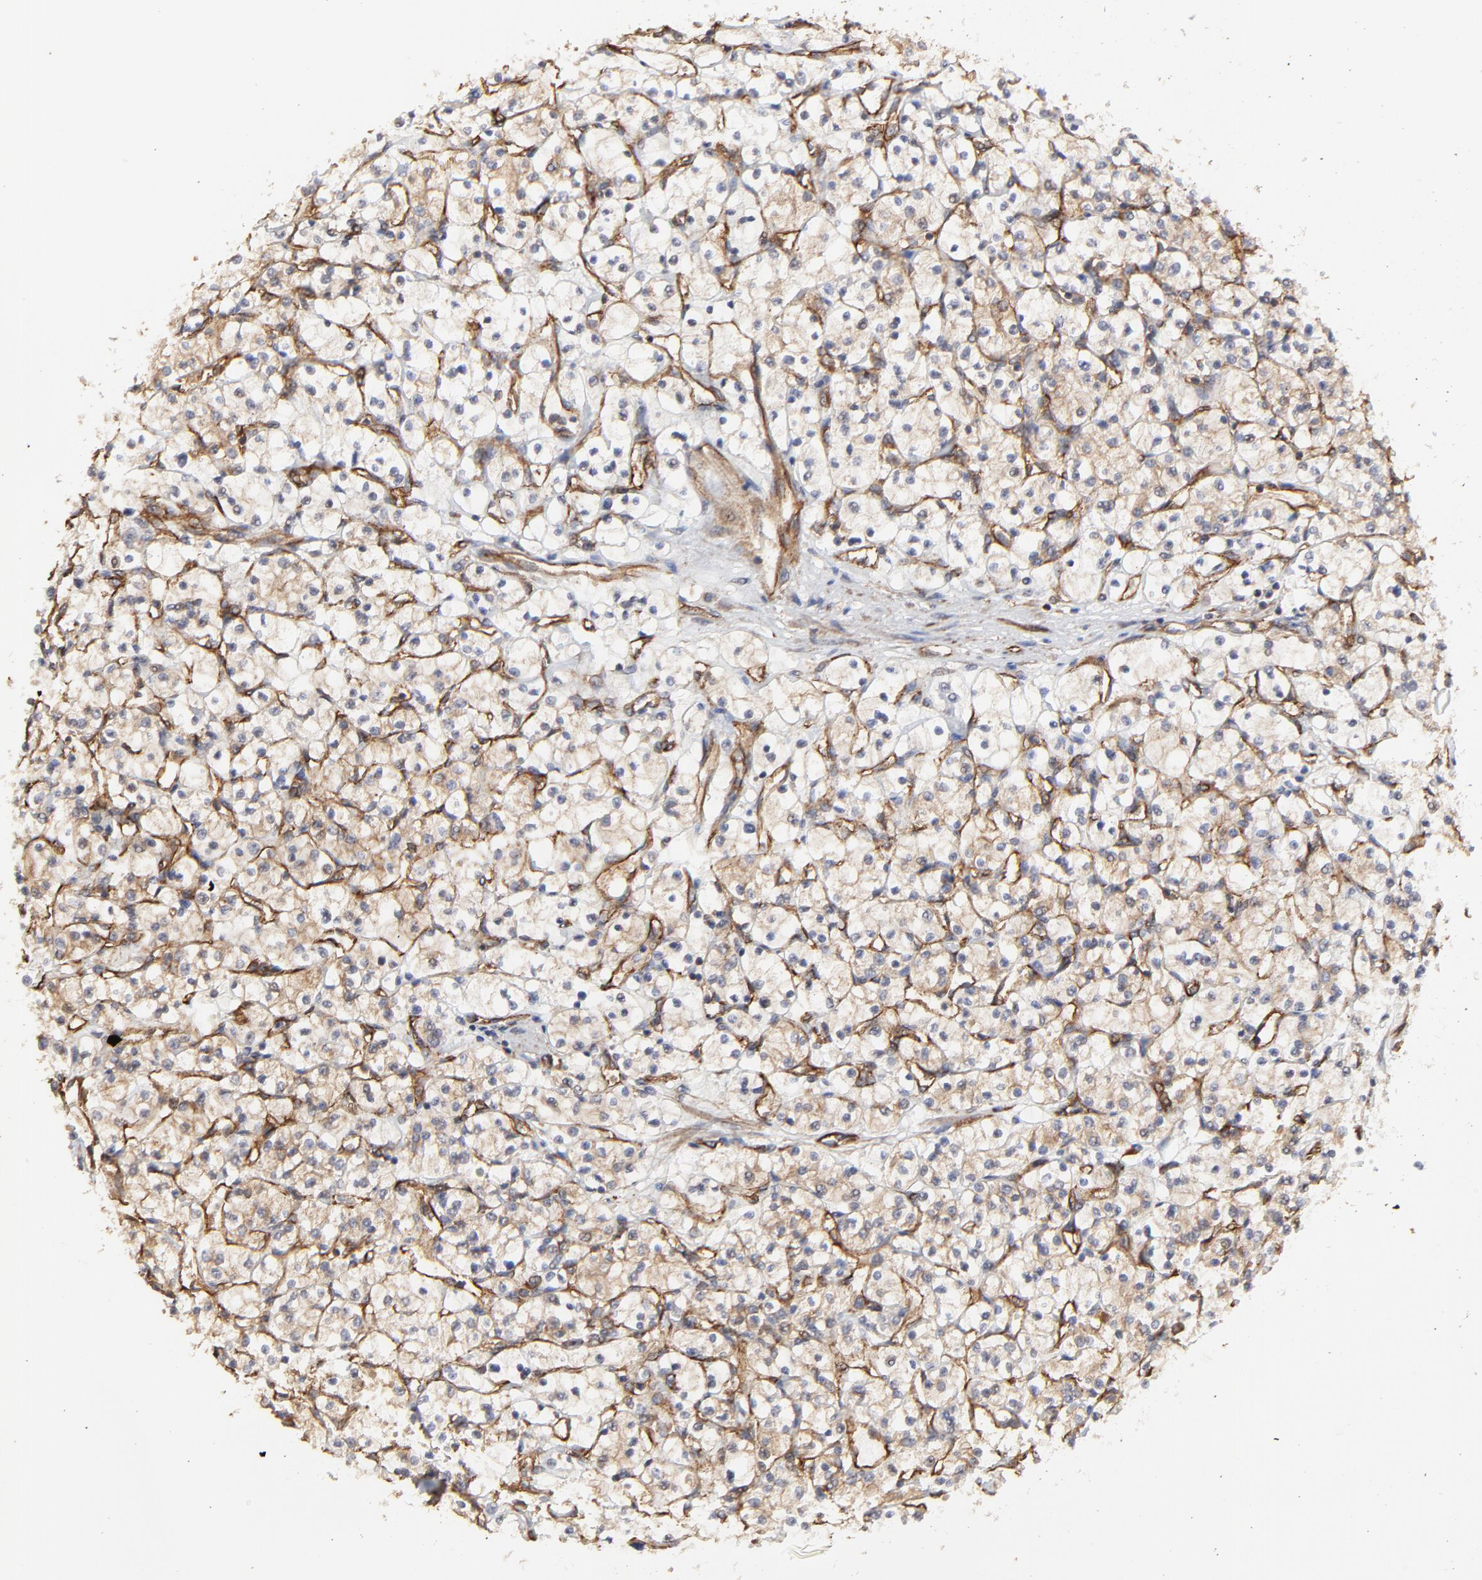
{"staining": {"intensity": "moderate", "quantity": ">75%", "location": "cytoplasmic/membranous"}, "tissue": "renal cancer", "cell_type": "Tumor cells", "image_type": "cancer", "snomed": [{"axis": "morphology", "description": "Adenocarcinoma, NOS"}, {"axis": "topography", "description": "Kidney"}], "caption": "A histopathology image of human renal adenocarcinoma stained for a protein shows moderate cytoplasmic/membranous brown staining in tumor cells. (IHC, brightfield microscopy, high magnification).", "gene": "ARMT1", "patient": {"sex": "male", "age": 61}}